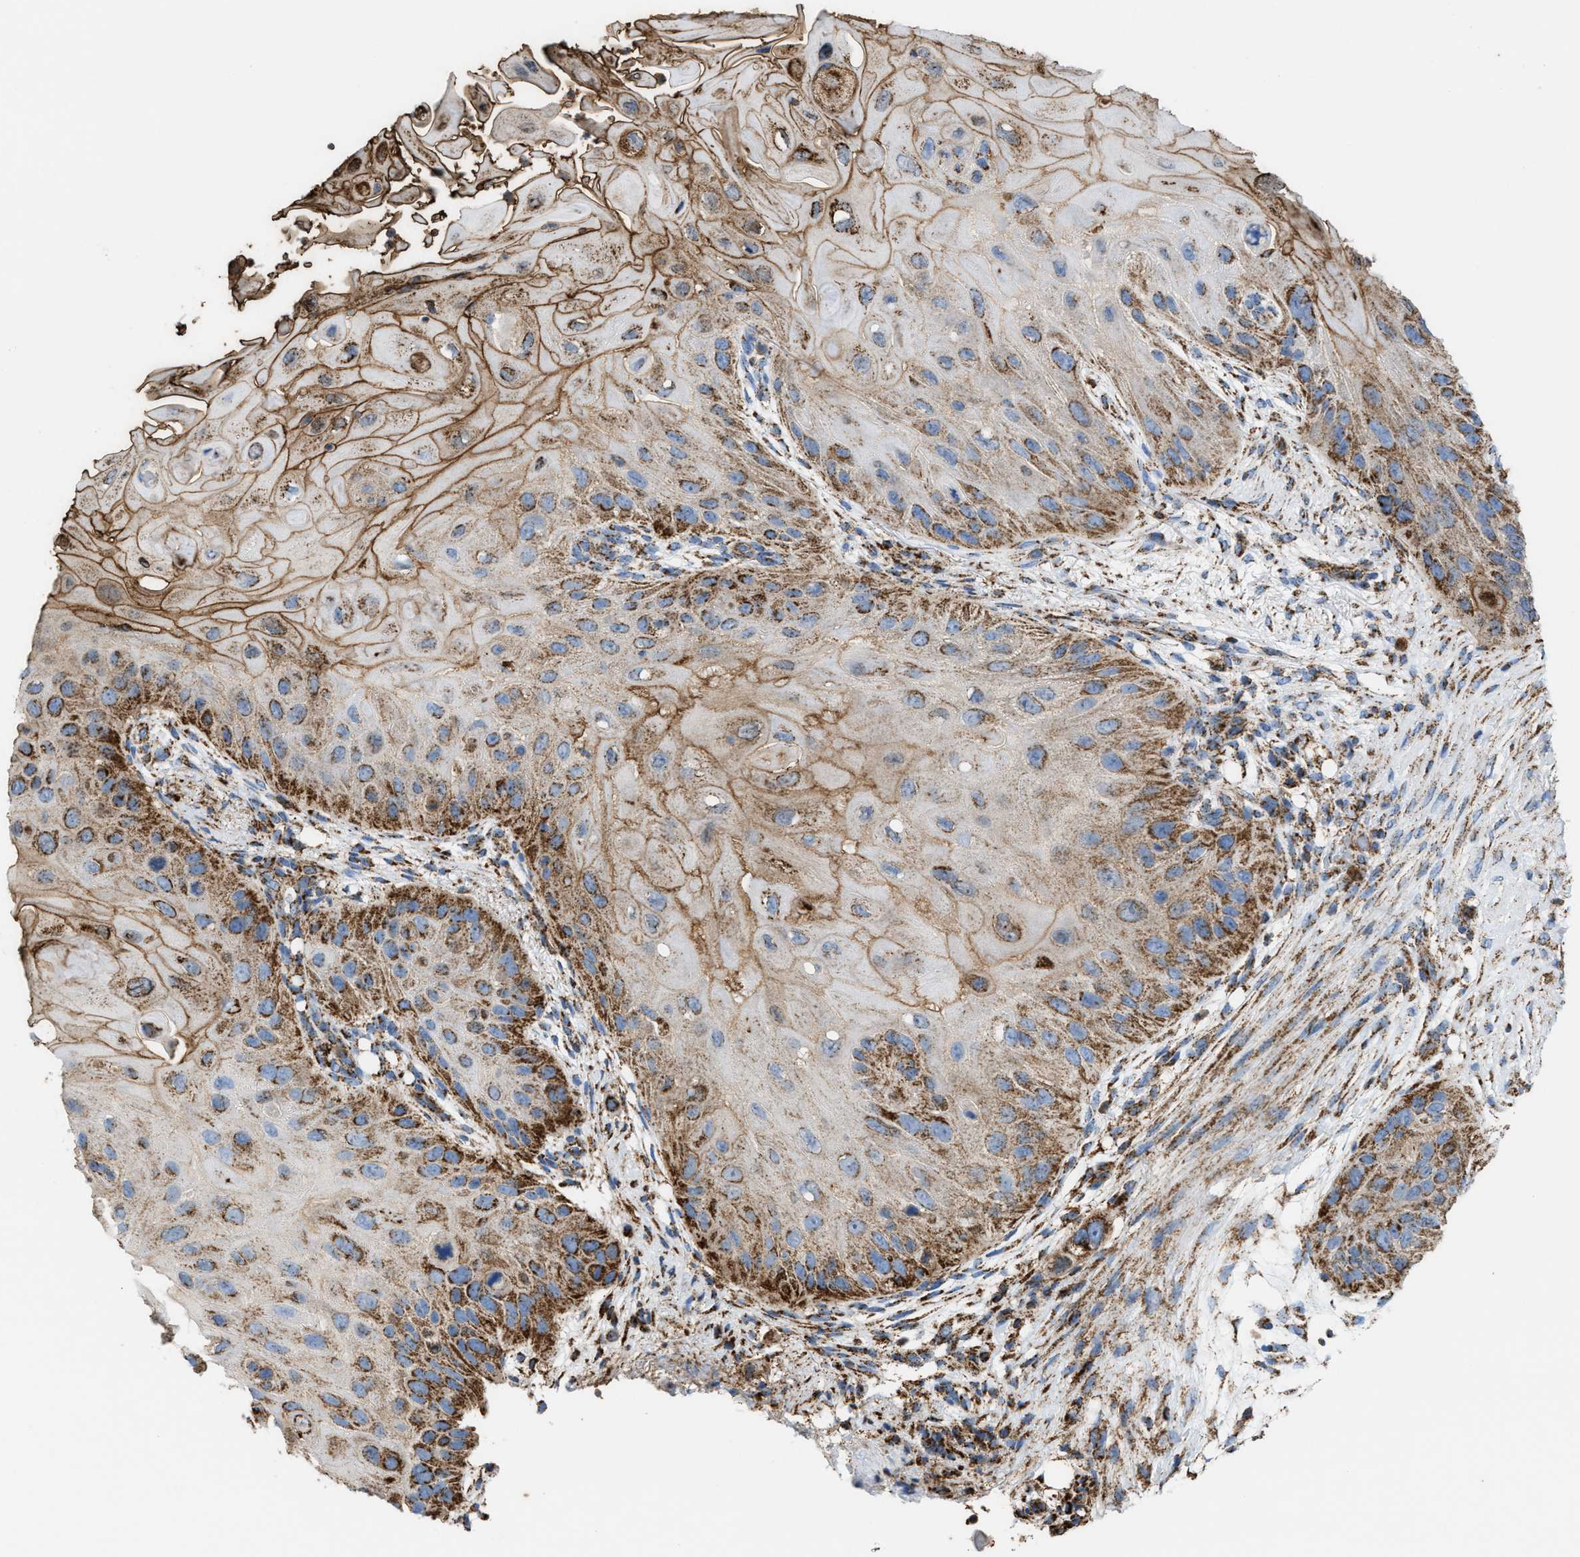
{"staining": {"intensity": "moderate", "quantity": ">75%", "location": "cytoplasmic/membranous"}, "tissue": "skin cancer", "cell_type": "Tumor cells", "image_type": "cancer", "snomed": [{"axis": "morphology", "description": "Squamous cell carcinoma, NOS"}, {"axis": "topography", "description": "Skin"}], "caption": "Immunohistochemistry (IHC) of skin cancer displays medium levels of moderate cytoplasmic/membranous positivity in about >75% of tumor cells.", "gene": "ECHS1", "patient": {"sex": "female", "age": 77}}